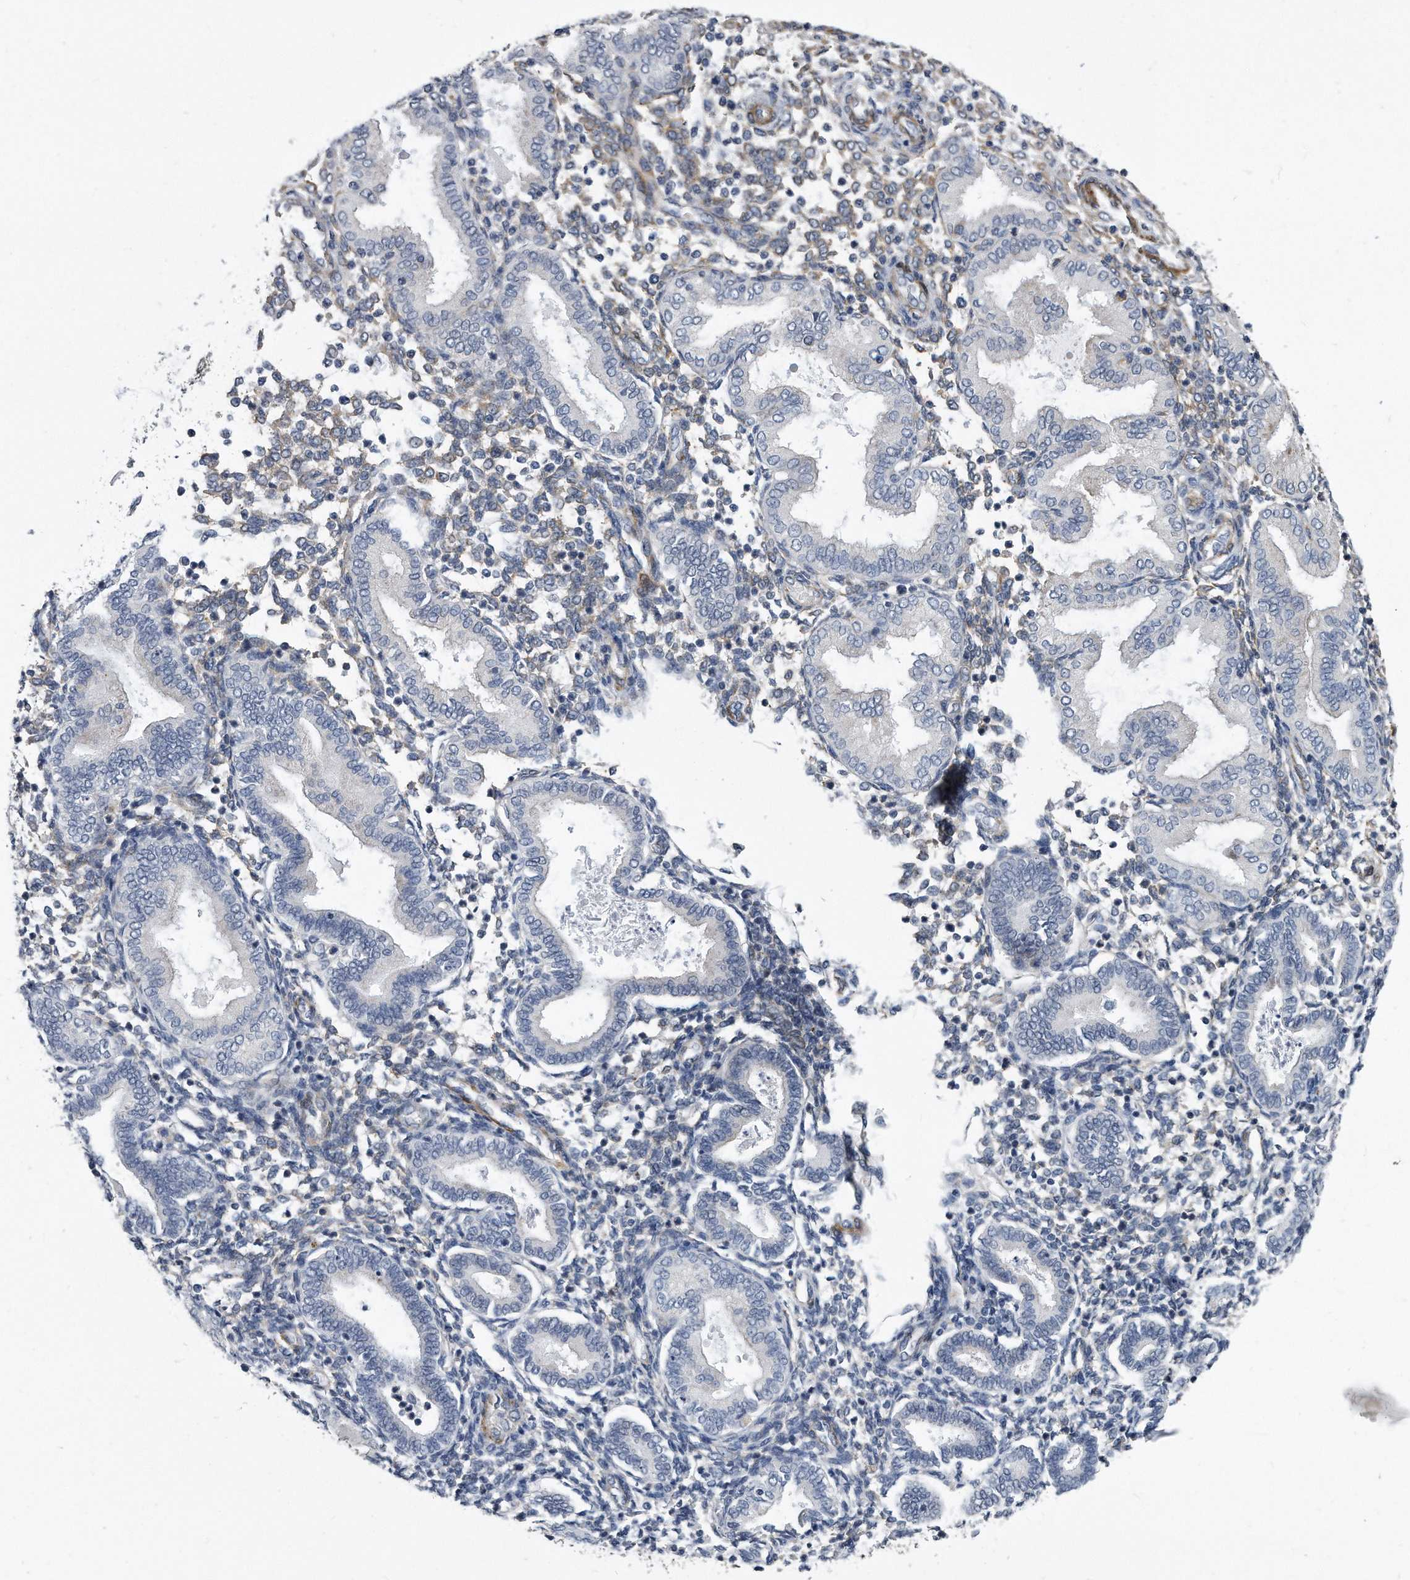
{"staining": {"intensity": "negative", "quantity": "none", "location": "none"}, "tissue": "endometrium", "cell_type": "Cells in endometrial stroma", "image_type": "normal", "snomed": [{"axis": "morphology", "description": "Normal tissue, NOS"}, {"axis": "topography", "description": "Endometrium"}], "caption": "The micrograph shows no staining of cells in endometrial stroma in benign endometrium.", "gene": "EIF2B4", "patient": {"sex": "female", "age": 53}}